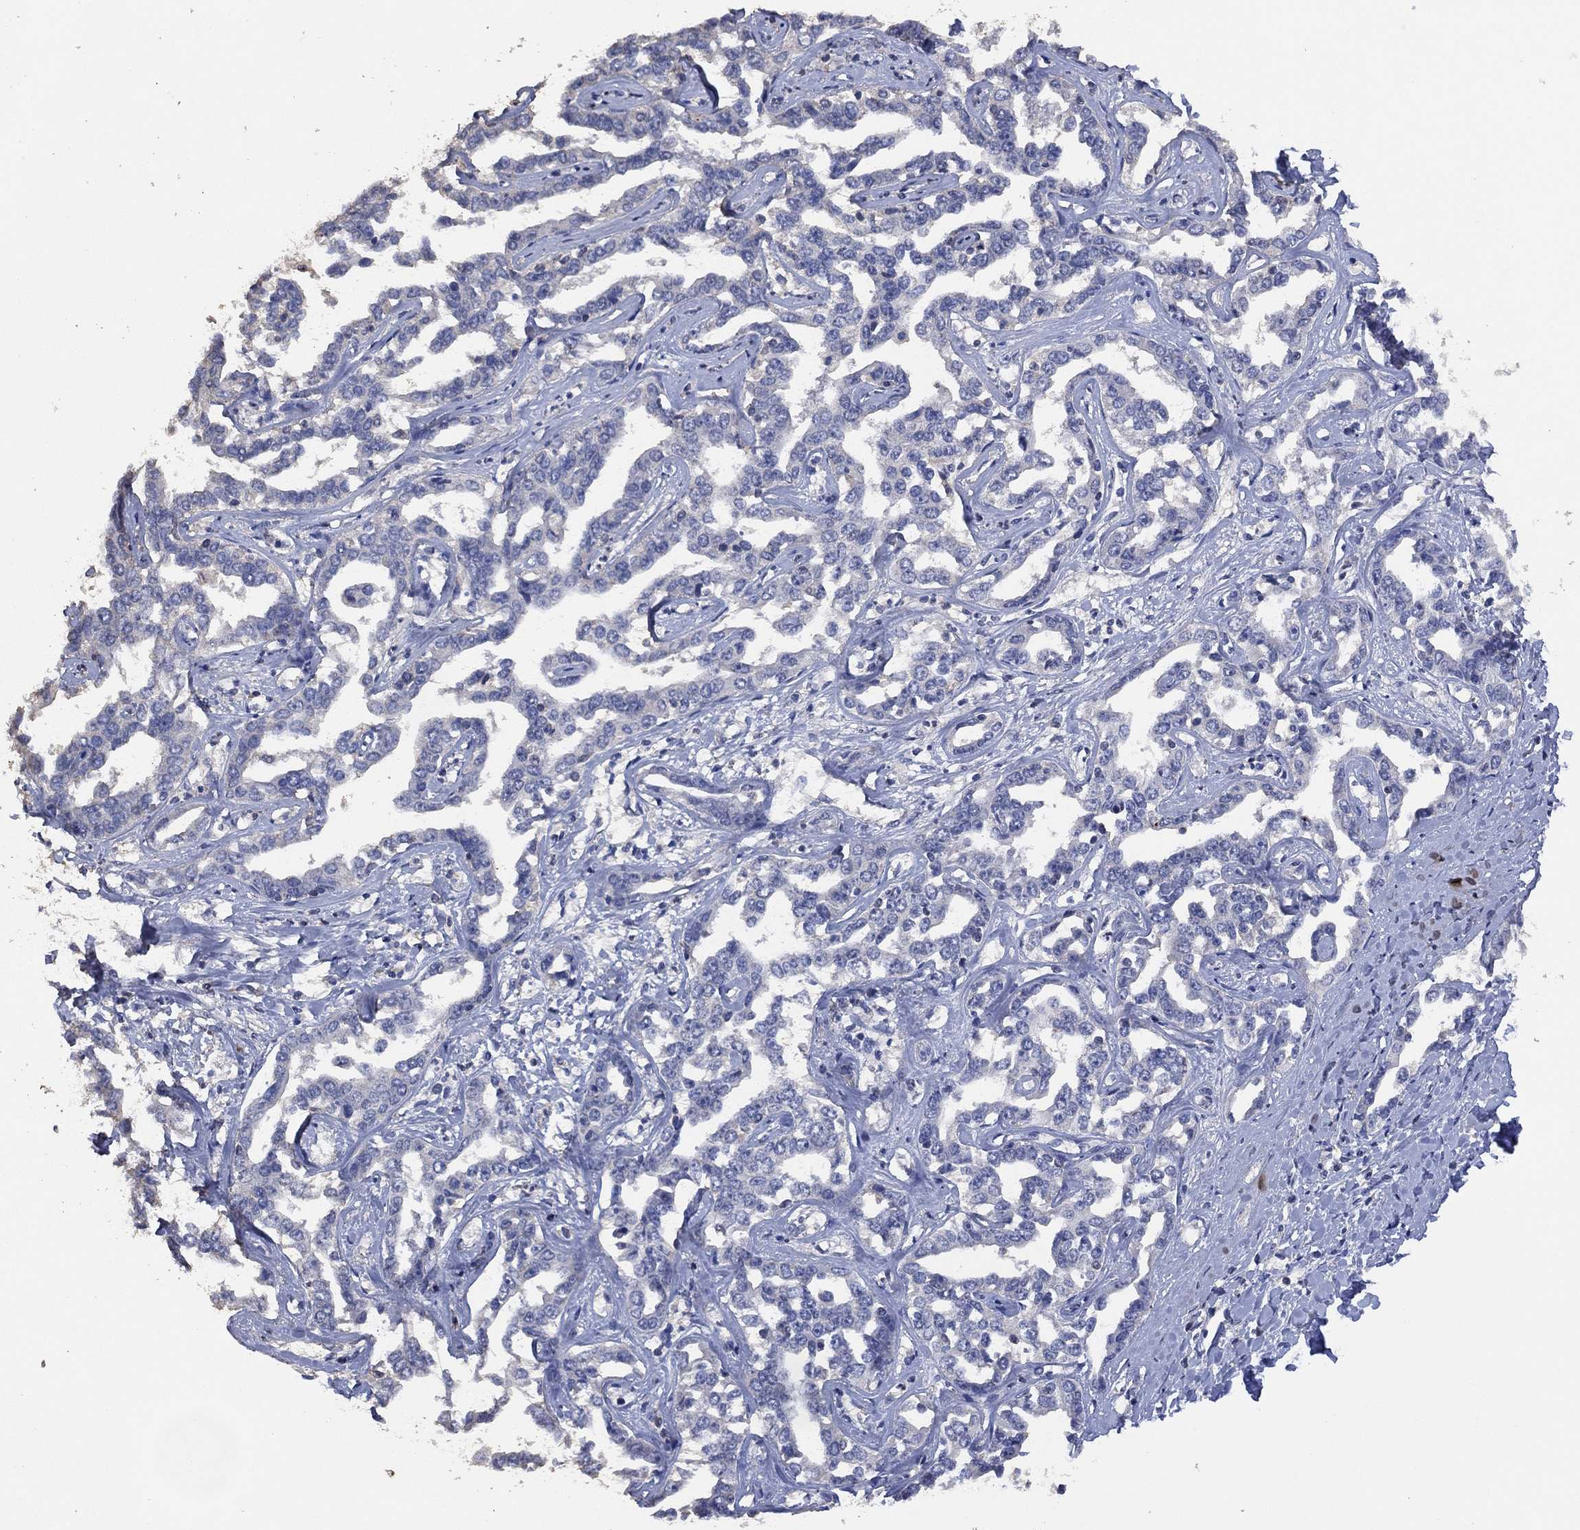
{"staining": {"intensity": "negative", "quantity": "none", "location": "none"}, "tissue": "liver cancer", "cell_type": "Tumor cells", "image_type": "cancer", "snomed": [{"axis": "morphology", "description": "Cholangiocarcinoma"}, {"axis": "topography", "description": "Liver"}], "caption": "This is an immunohistochemistry (IHC) histopathology image of cholangiocarcinoma (liver). There is no staining in tumor cells.", "gene": "ADPRHL1", "patient": {"sex": "male", "age": 59}}